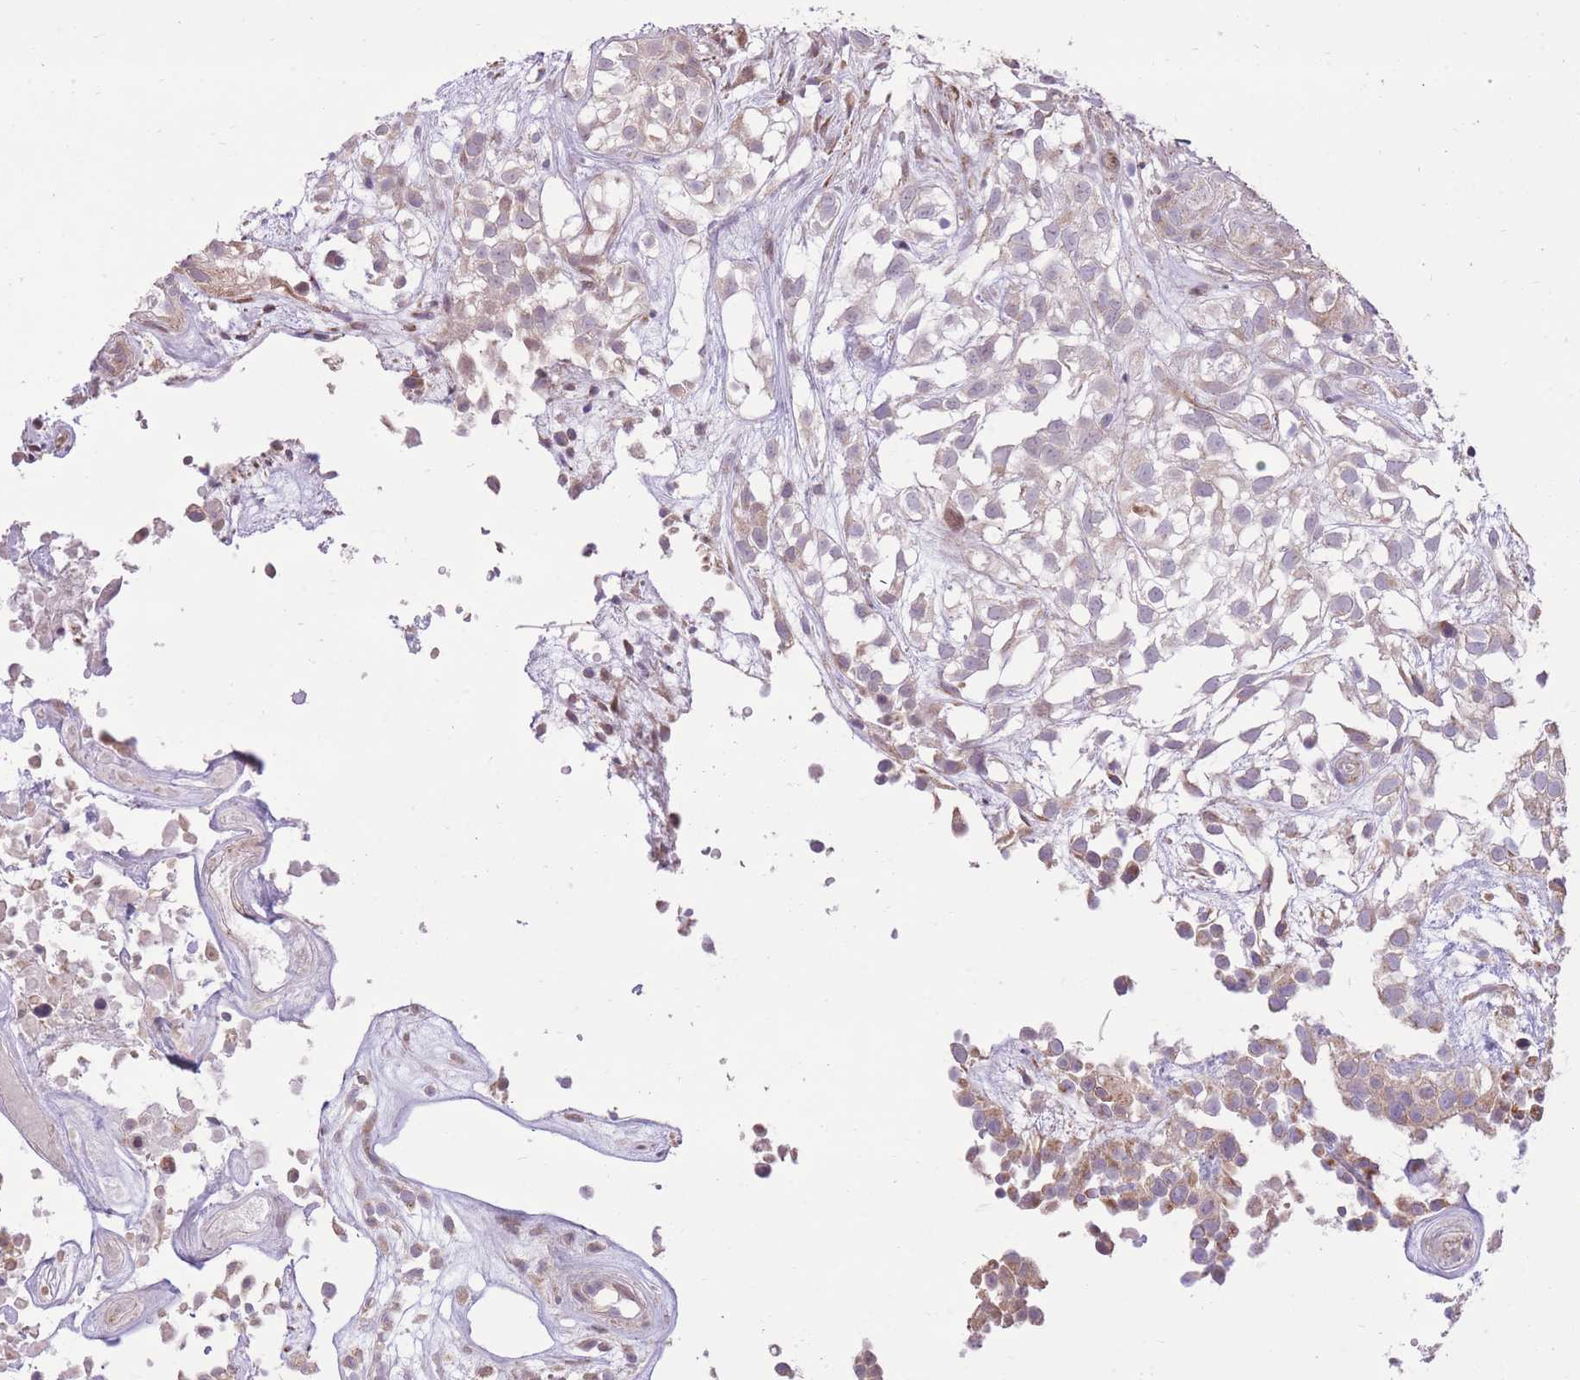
{"staining": {"intensity": "negative", "quantity": "none", "location": "none"}, "tissue": "urothelial cancer", "cell_type": "Tumor cells", "image_type": "cancer", "snomed": [{"axis": "morphology", "description": "Urothelial carcinoma, High grade"}, {"axis": "topography", "description": "Urinary bladder"}], "caption": "A high-resolution photomicrograph shows IHC staining of urothelial carcinoma (high-grade), which shows no significant expression in tumor cells.", "gene": "SLC4A4", "patient": {"sex": "male", "age": 56}}